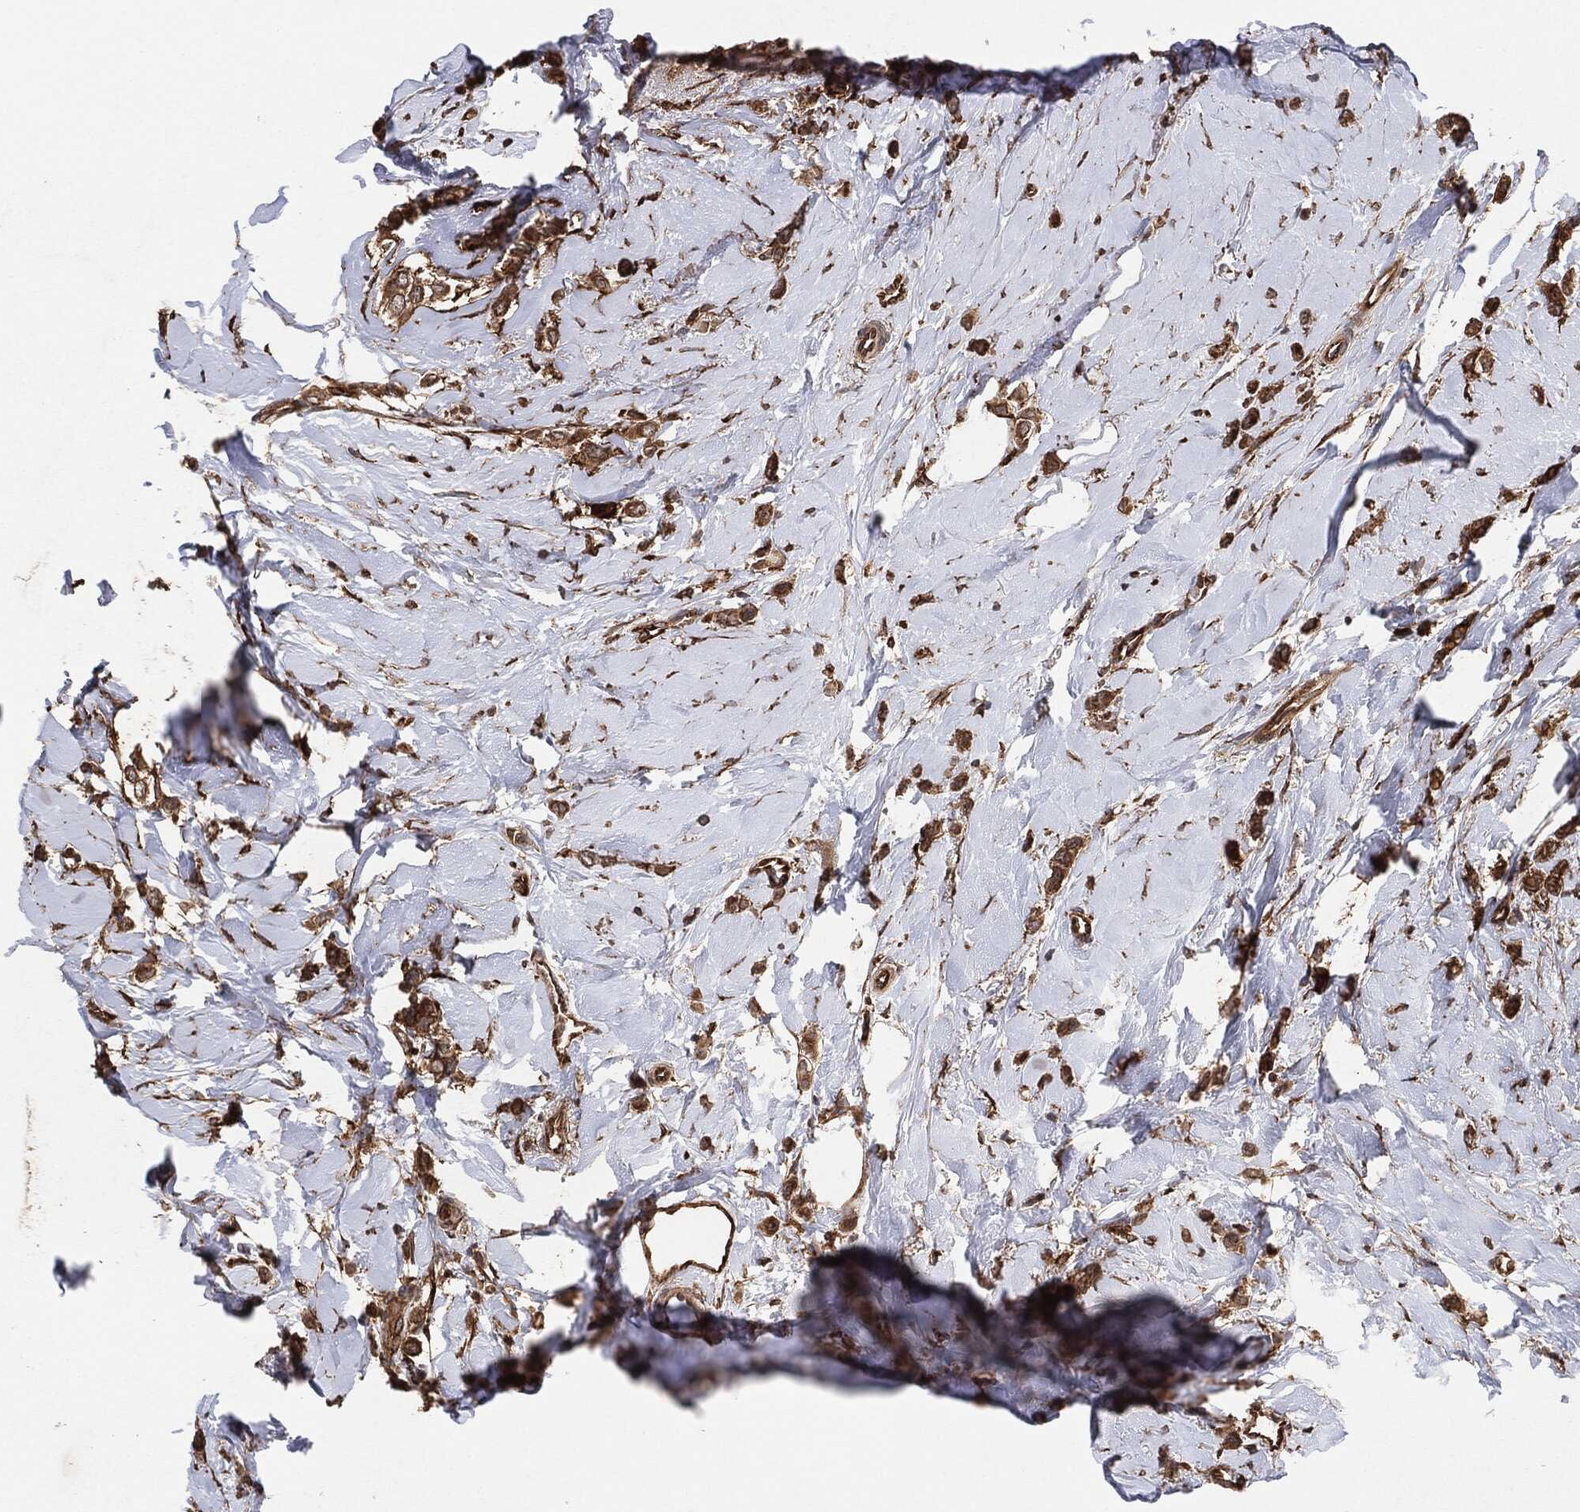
{"staining": {"intensity": "moderate", "quantity": ">75%", "location": "cytoplasmic/membranous"}, "tissue": "breast cancer", "cell_type": "Tumor cells", "image_type": "cancer", "snomed": [{"axis": "morphology", "description": "Lobular carcinoma"}, {"axis": "topography", "description": "Breast"}], "caption": "Moderate cytoplasmic/membranous positivity for a protein is identified in about >75% of tumor cells of breast cancer (lobular carcinoma) using immunohistochemistry.", "gene": "BCAR1", "patient": {"sex": "female", "age": 66}}